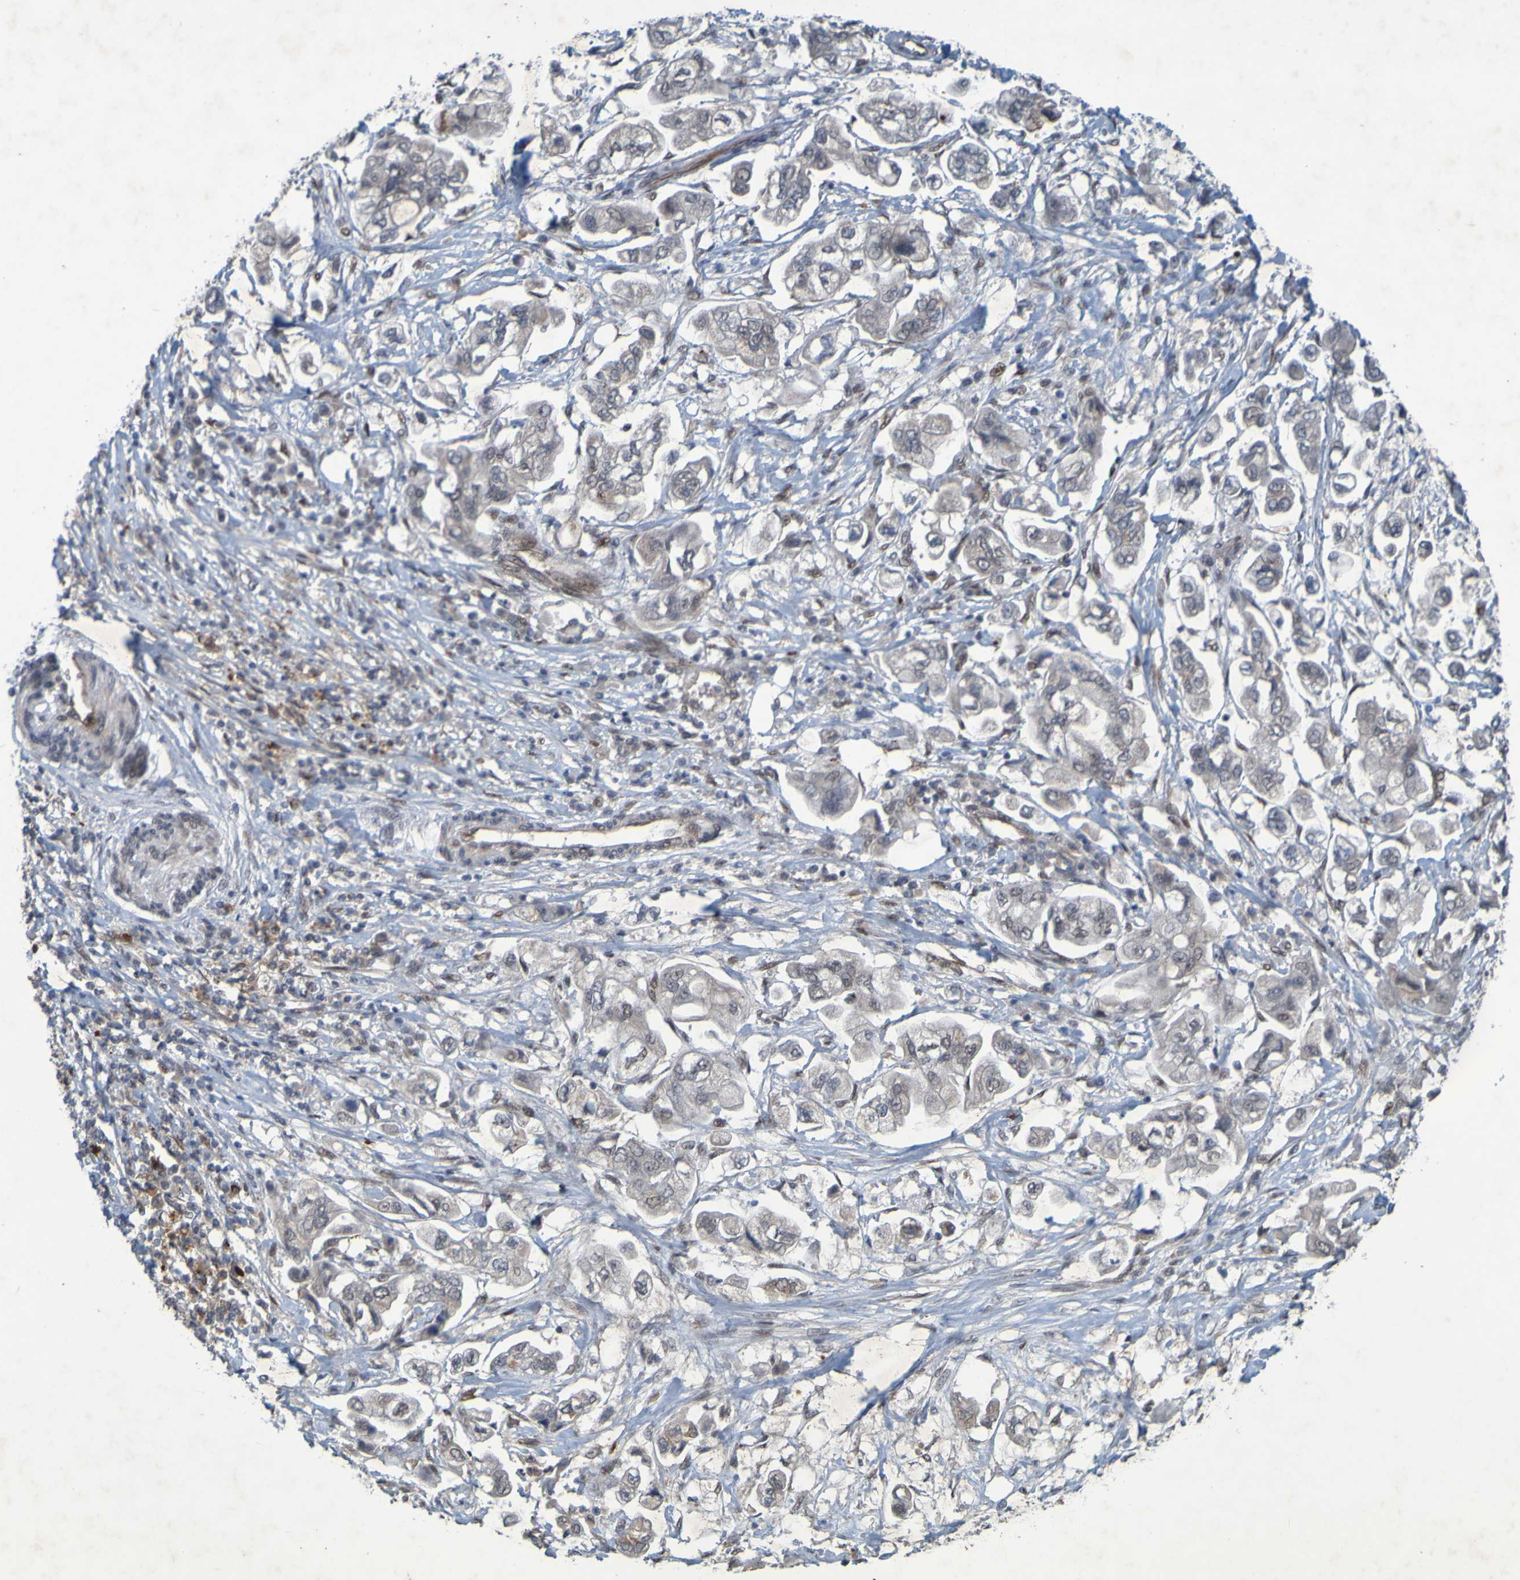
{"staining": {"intensity": "negative", "quantity": "none", "location": "none"}, "tissue": "stomach cancer", "cell_type": "Tumor cells", "image_type": "cancer", "snomed": [{"axis": "morphology", "description": "Adenocarcinoma, NOS"}, {"axis": "topography", "description": "Stomach"}], "caption": "Immunohistochemistry (IHC) of human stomach cancer demonstrates no staining in tumor cells.", "gene": "MCPH1", "patient": {"sex": "male", "age": 62}}